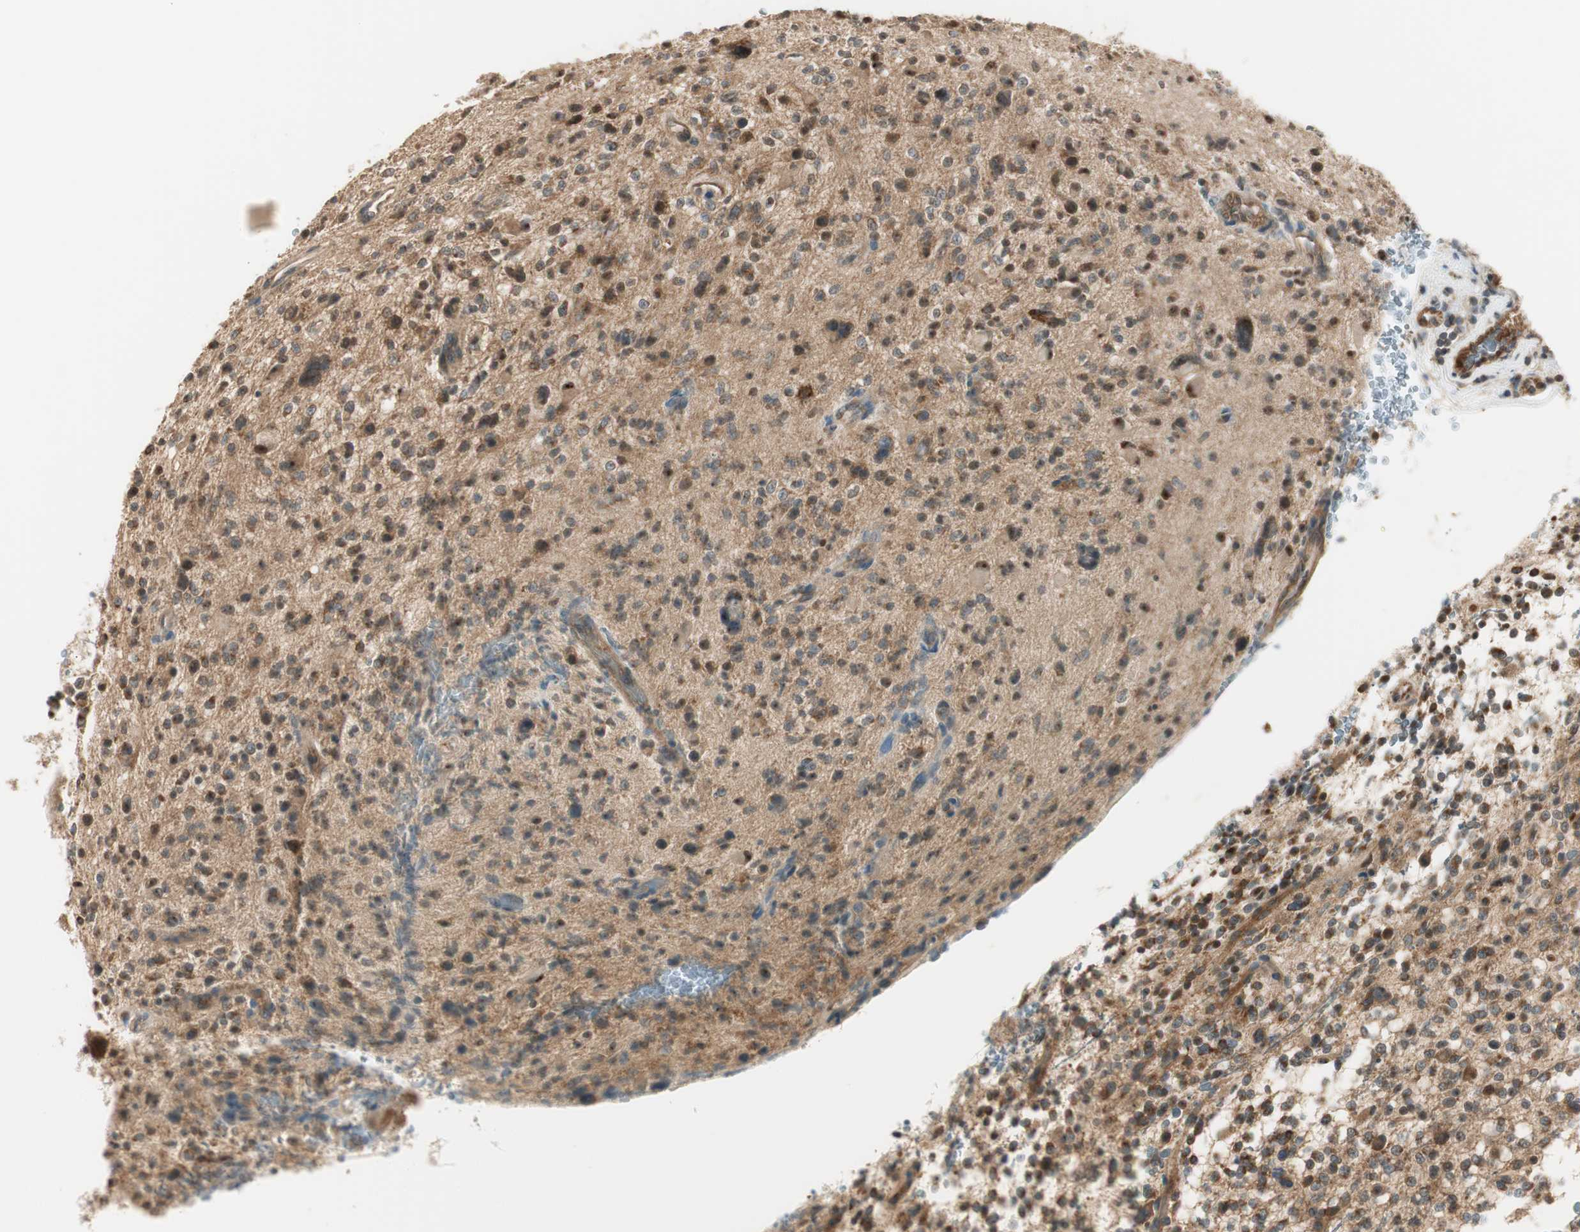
{"staining": {"intensity": "weak", "quantity": "<25%", "location": "cytoplasmic/membranous,nuclear"}, "tissue": "glioma", "cell_type": "Tumor cells", "image_type": "cancer", "snomed": [{"axis": "morphology", "description": "Glioma, malignant, High grade"}, {"axis": "topography", "description": "Brain"}], "caption": "IHC micrograph of neoplastic tissue: glioma stained with DAB exhibits no significant protein staining in tumor cells.", "gene": "IPO5", "patient": {"sex": "male", "age": 48}}